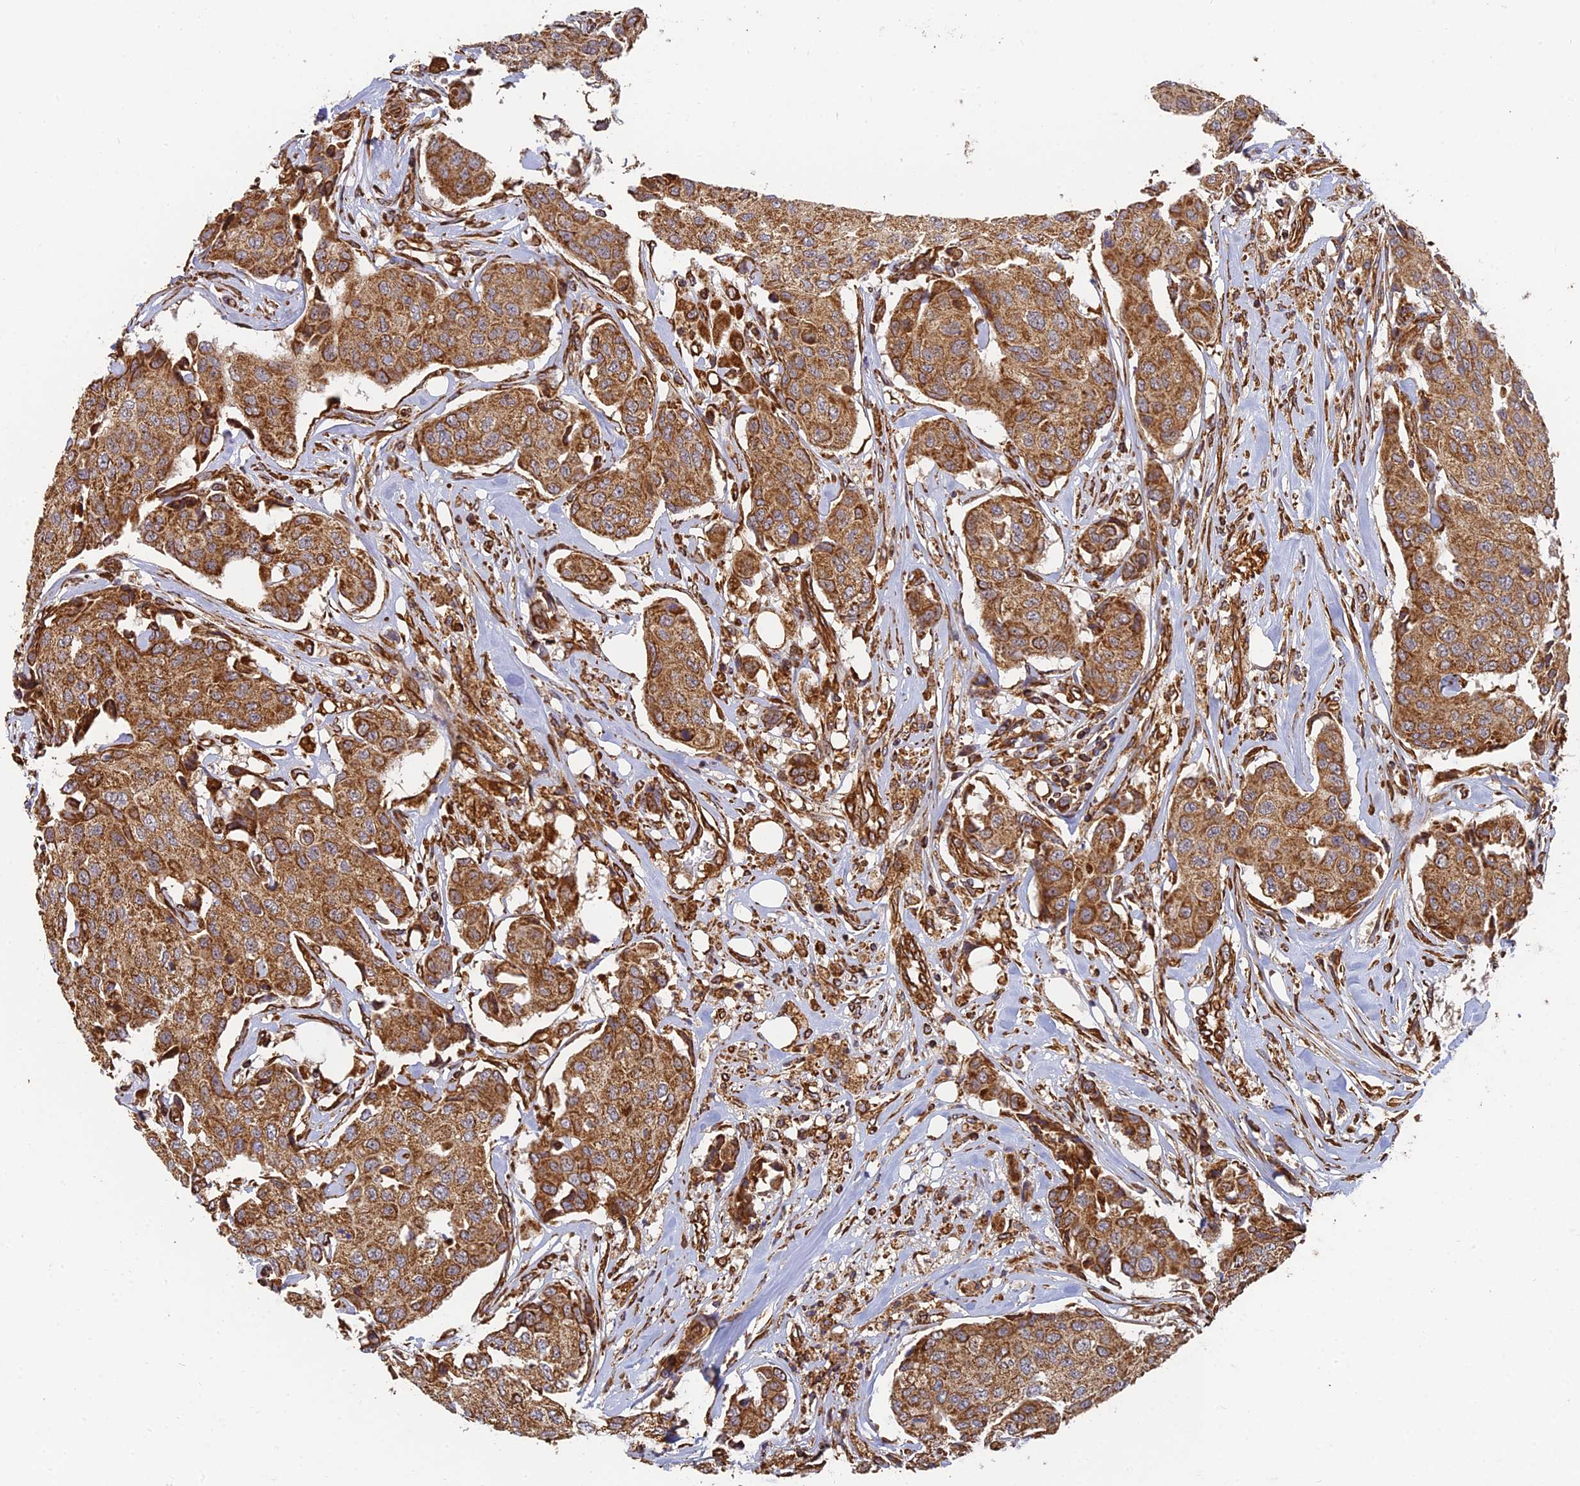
{"staining": {"intensity": "strong", "quantity": ">75%", "location": "cytoplasmic/membranous"}, "tissue": "breast cancer", "cell_type": "Tumor cells", "image_type": "cancer", "snomed": [{"axis": "morphology", "description": "Duct carcinoma"}, {"axis": "topography", "description": "Breast"}], "caption": "Human breast cancer stained with a protein marker exhibits strong staining in tumor cells.", "gene": "DSTYK", "patient": {"sex": "female", "age": 80}}